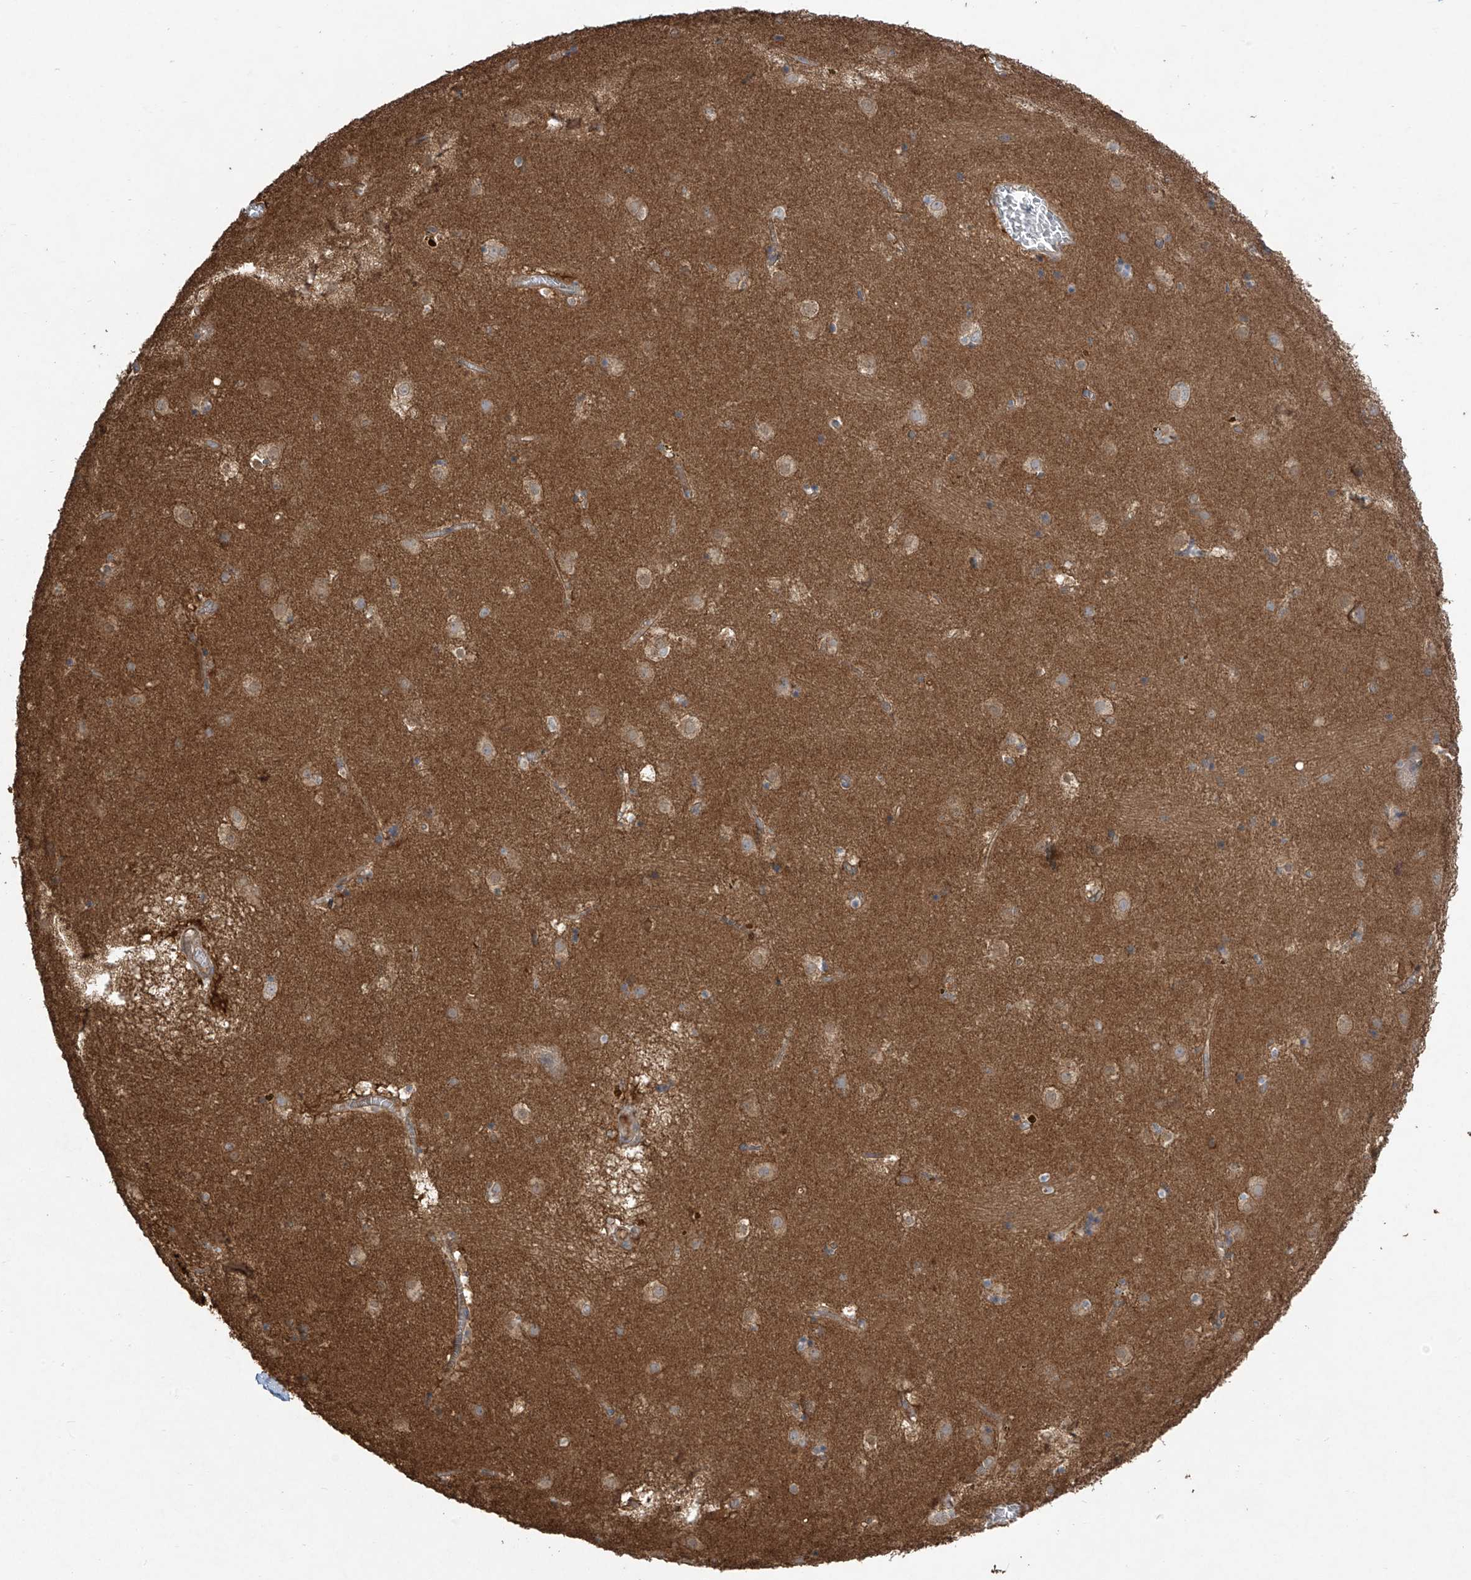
{"staining": {"intensity": "negative", "quantity": "none", "location": "none"}, "tissue": "caudate", "cell_type": "Glial cells", "image_type": "normal", "snomed": [{"axis": "morphology", "description": "Normal tissue, NOS"}, {"axis": "topography", "description": "Lateral ventricle wall"}], "caption": "Human caudate stained for a protein using immunohistochemistry (IHC) reveals no staining in glial cells.", "gene": "AGBL5", "patient": {"sex": "male", "age": 70}}